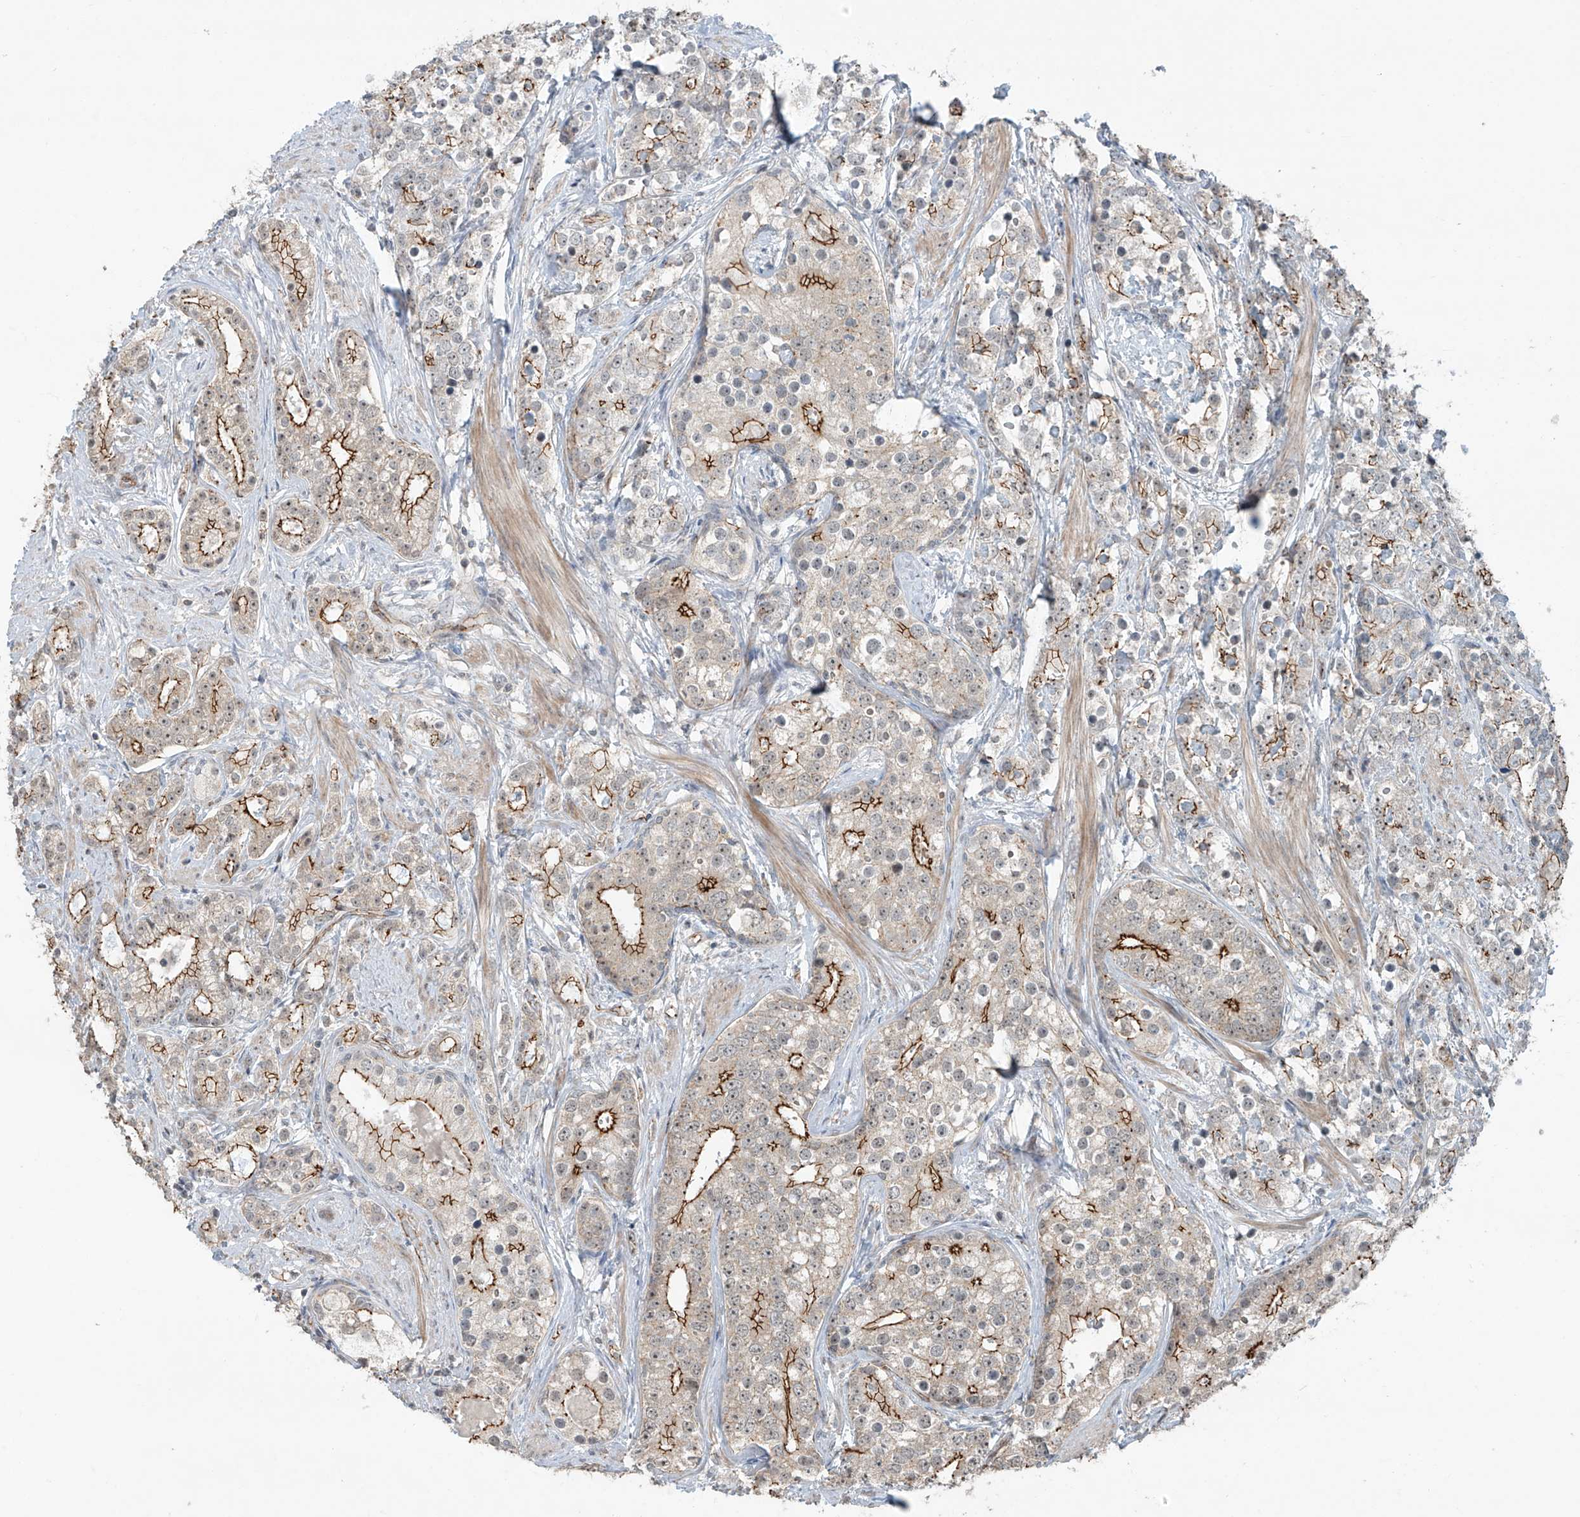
{"staining": {"intensity": "strong", "quantity": "<25%", "location": "cytoplasmic/membranous"}, "tissue": "prostate cancer", "cell_type": "Tumor cells", "image_type": "cancer", "snomed": [{"axis": "morphology", "description": "Adenocarcinoma, High grade"}, {"axis": "topography", "description": "Prostate"}], "caption": "Protein staining of adenocarcinoma (high-grade) (prostate) tissue demonstrates strong cytoplasmic/membranous staining in approximately <25% of tumor cells.", "gene": "ZNF16", "patient": {"sex": "male", "age": 69}}